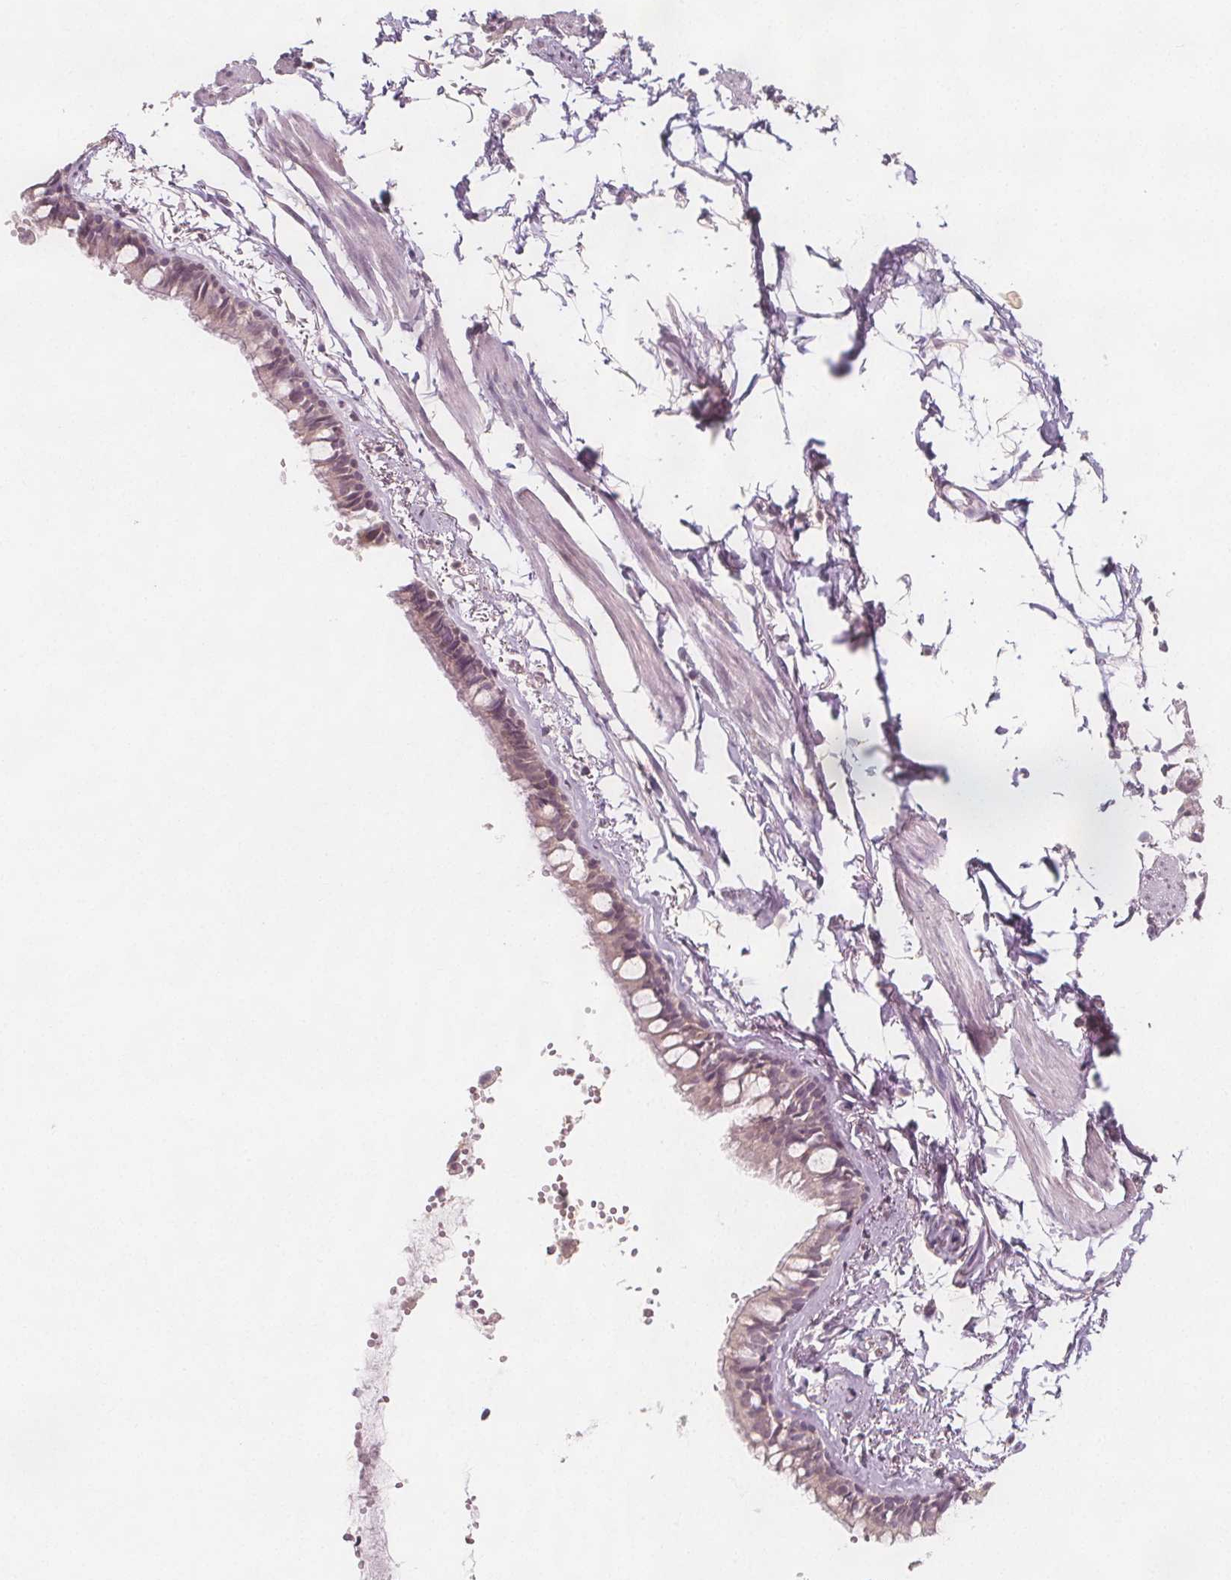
{"staining": {"intensity": "weak", "quantity": "25%-75%", "location": "nuclear"}, "tissue": "bronchus", "cell_type": "Respiratory epithelial cells", "image_type": "normal", "snomed": [{"axis": "morphology", "description": "Normal tissue, NOS"}, {"axis": "topography", "description": "Bronchus"}], "caption": "Immunohistochemistry of normal human bronchus shows low levels of weak nuclear staining in approximately 25%-75% of respiratory epithelial cells.", "gene": "C1orf167", "patient": {"sex": "female", "age": 59}}